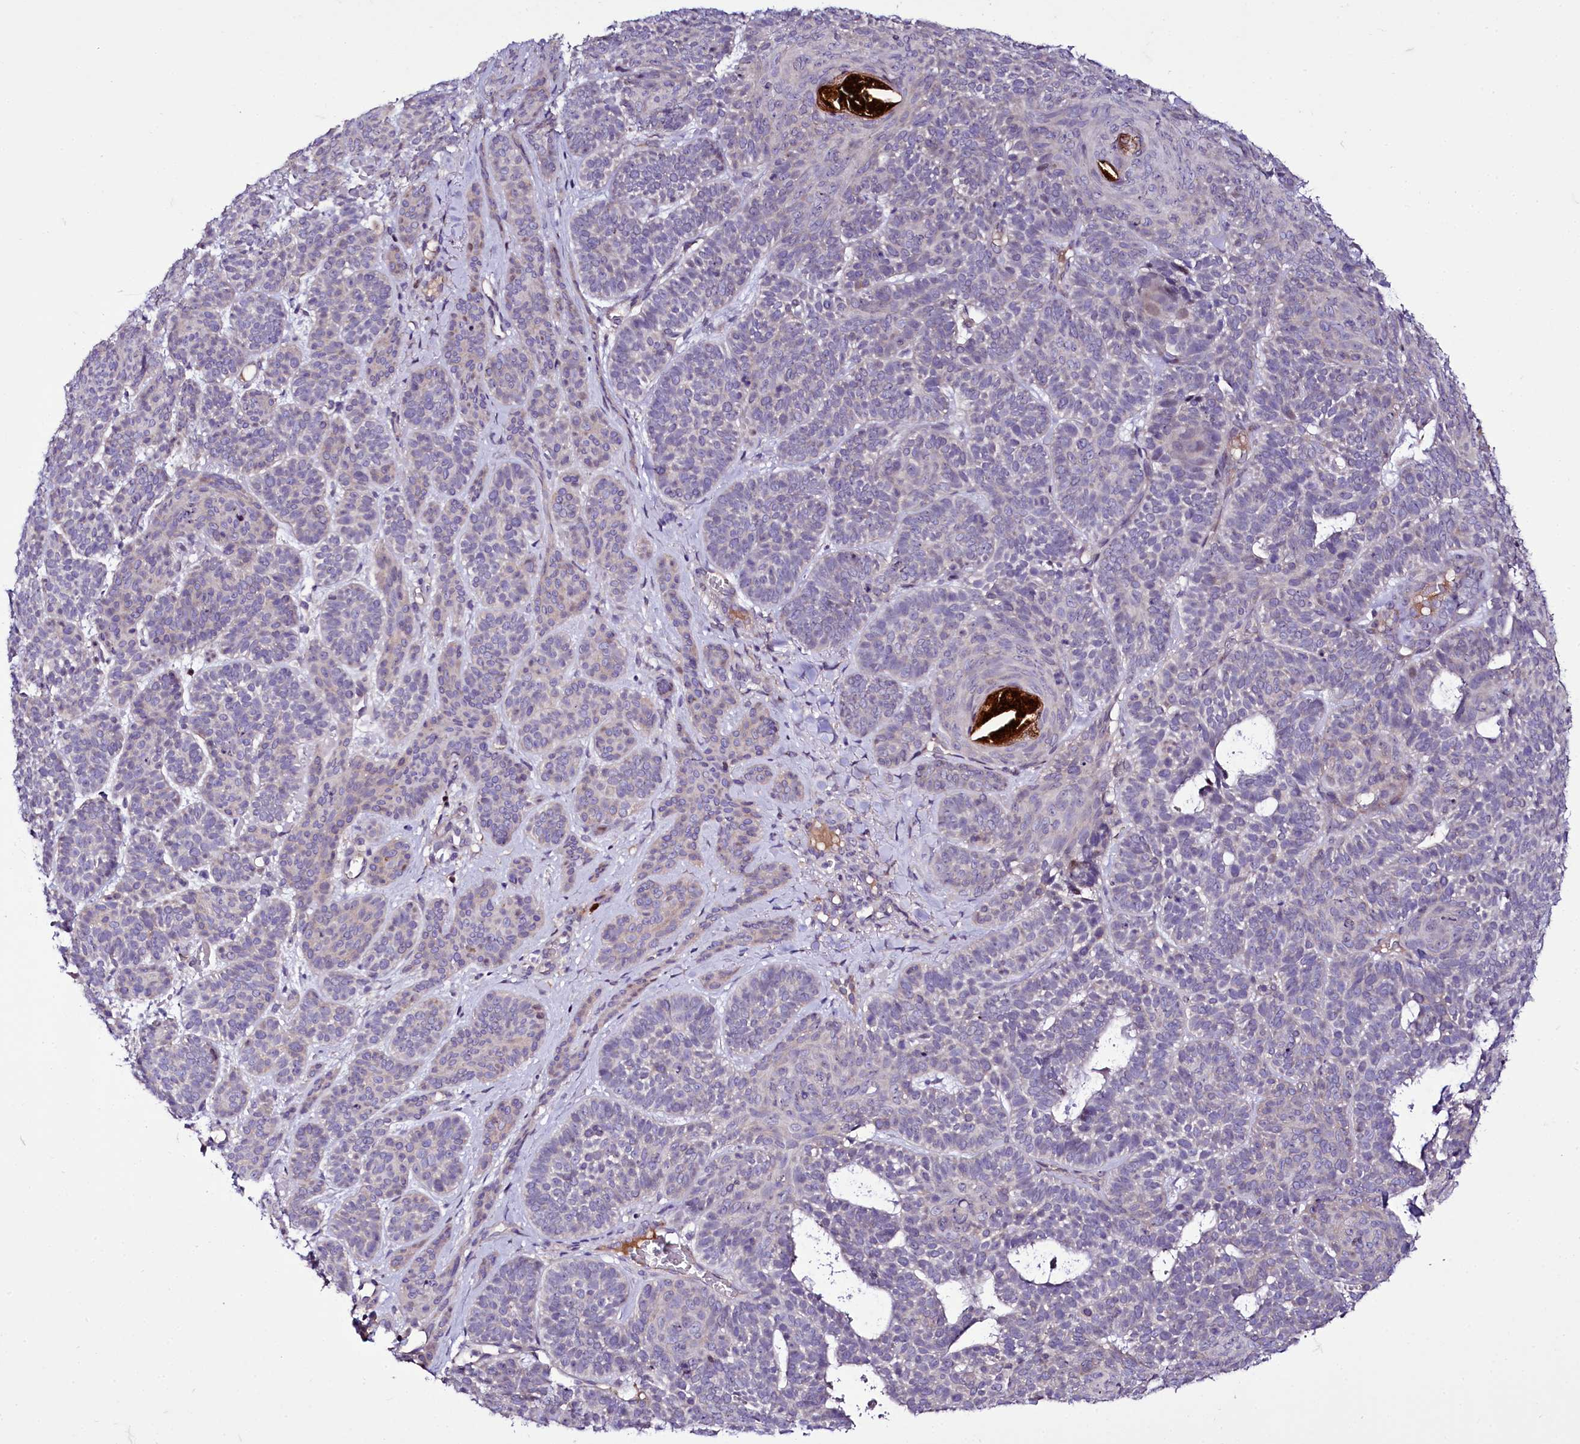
{"staining": {"intensity": "negative", "quantity": "none", "location": "none"}, "tissue": "skin cancer", "cell_type": "Tumor cells", "image_type": "cancer", "snomed": [{"axis": "morphology", "description": "Basal cell carcinoma"}, {"axis": "topography", "description": "Skin"}], "caption": "Basal cell carcinoma (skin) was stained to show a protein in brown. There is no significant expression in tumor cells. (Immunohistochemistry (ihc), brightfield microscopy, high magnification).", "gene": "ZC3H12C", "patient": {"sex": "male", "age": 85}}